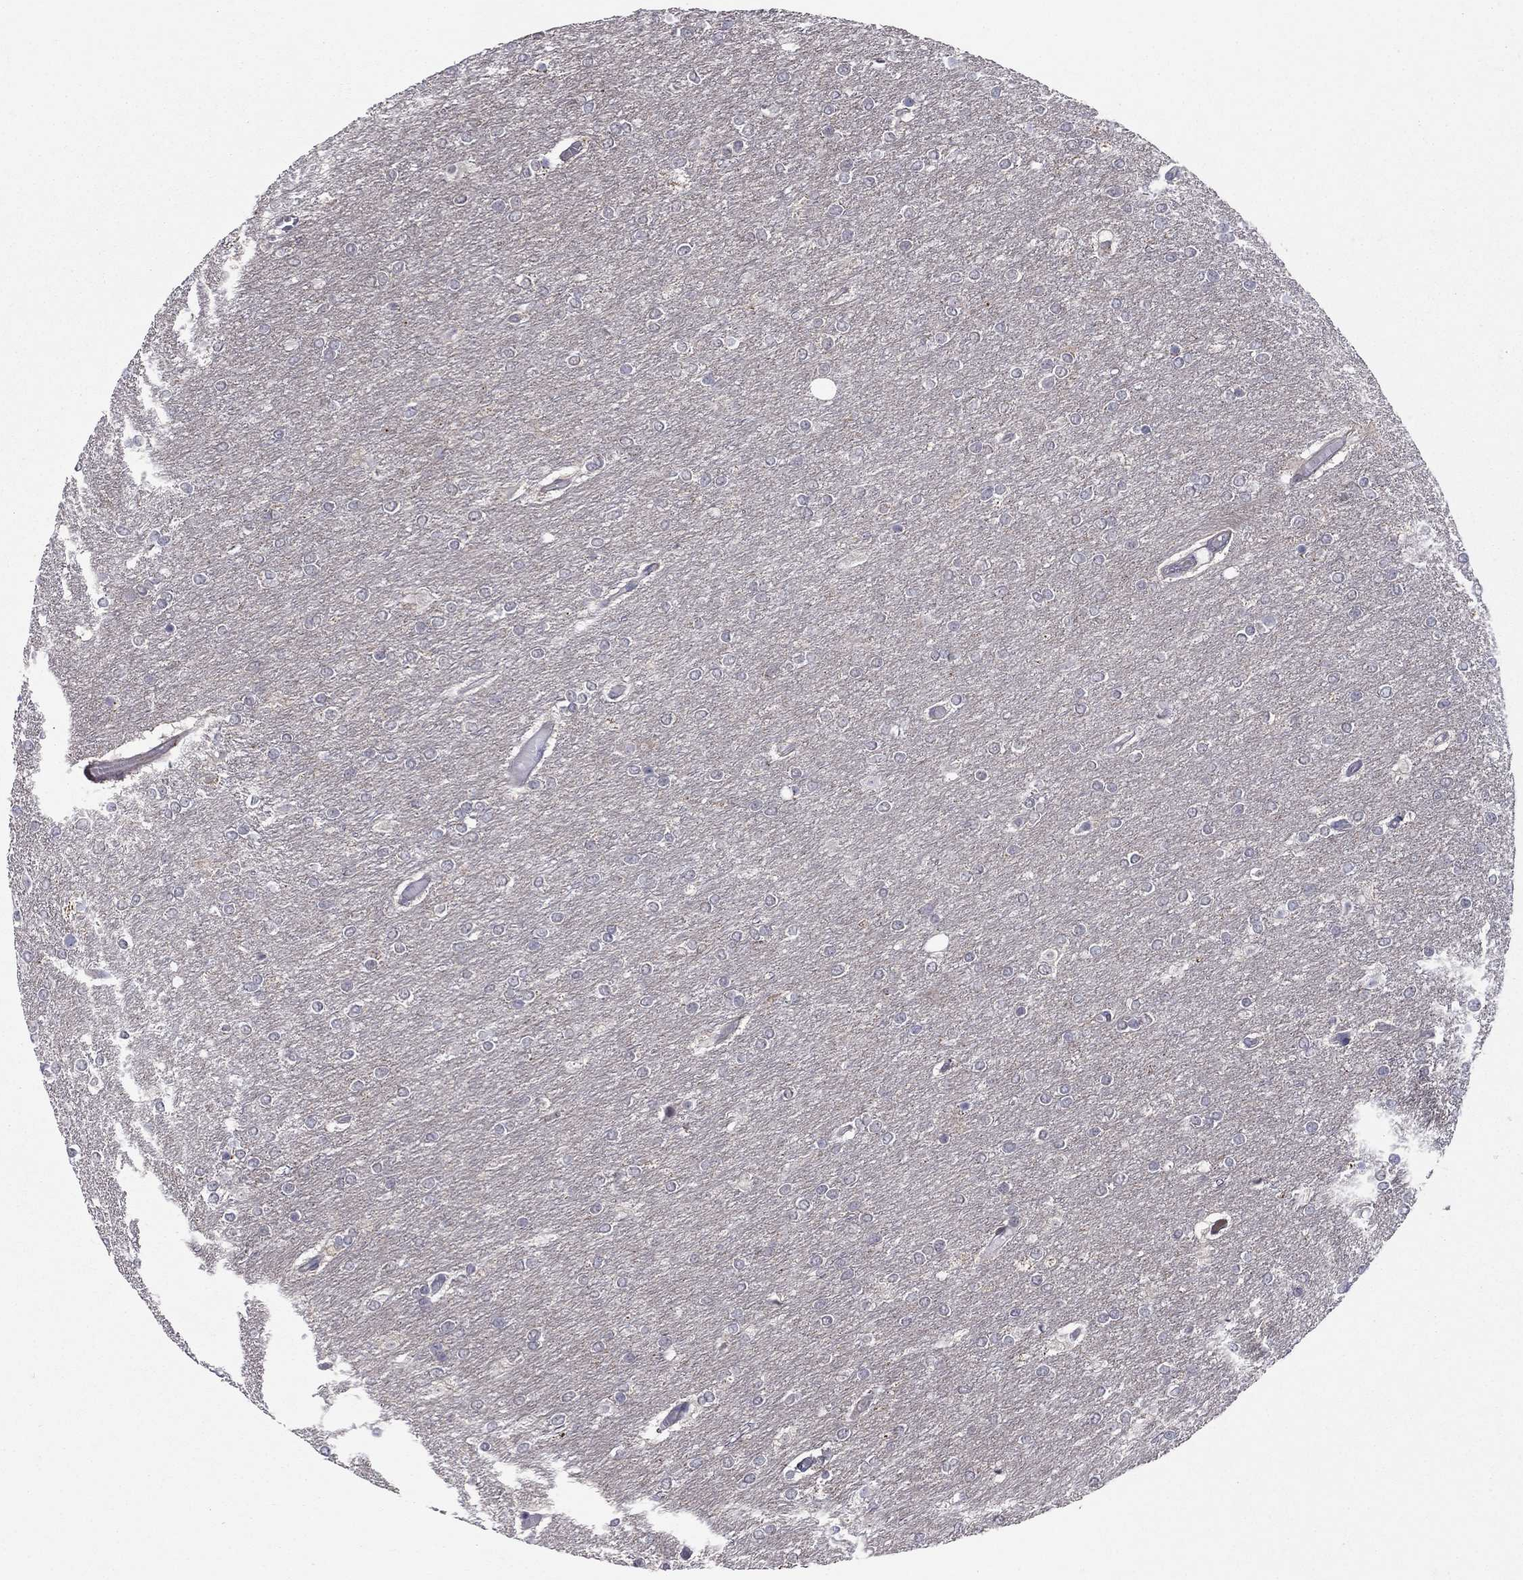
{"staining": {"intensity": "negative", "quantity": "none", "location": "none"}, "tissue": "glioma", "cell_type": "Tumor cells", "image_type": "cancer", "snomed": [{"axis": "morphology", "description": "Glioma, malignant, High grade"}, {"axis": "topography", "description": "Brain"}], "caption": "Micrograph shows no significant protein staining in tumor cells of glioma. (Brightfield microscopy of DAB immunohistochemistry (IHC) at high magnification).", "gene": "DUSP7", "patient": {"sex": "female", "age": 61}}